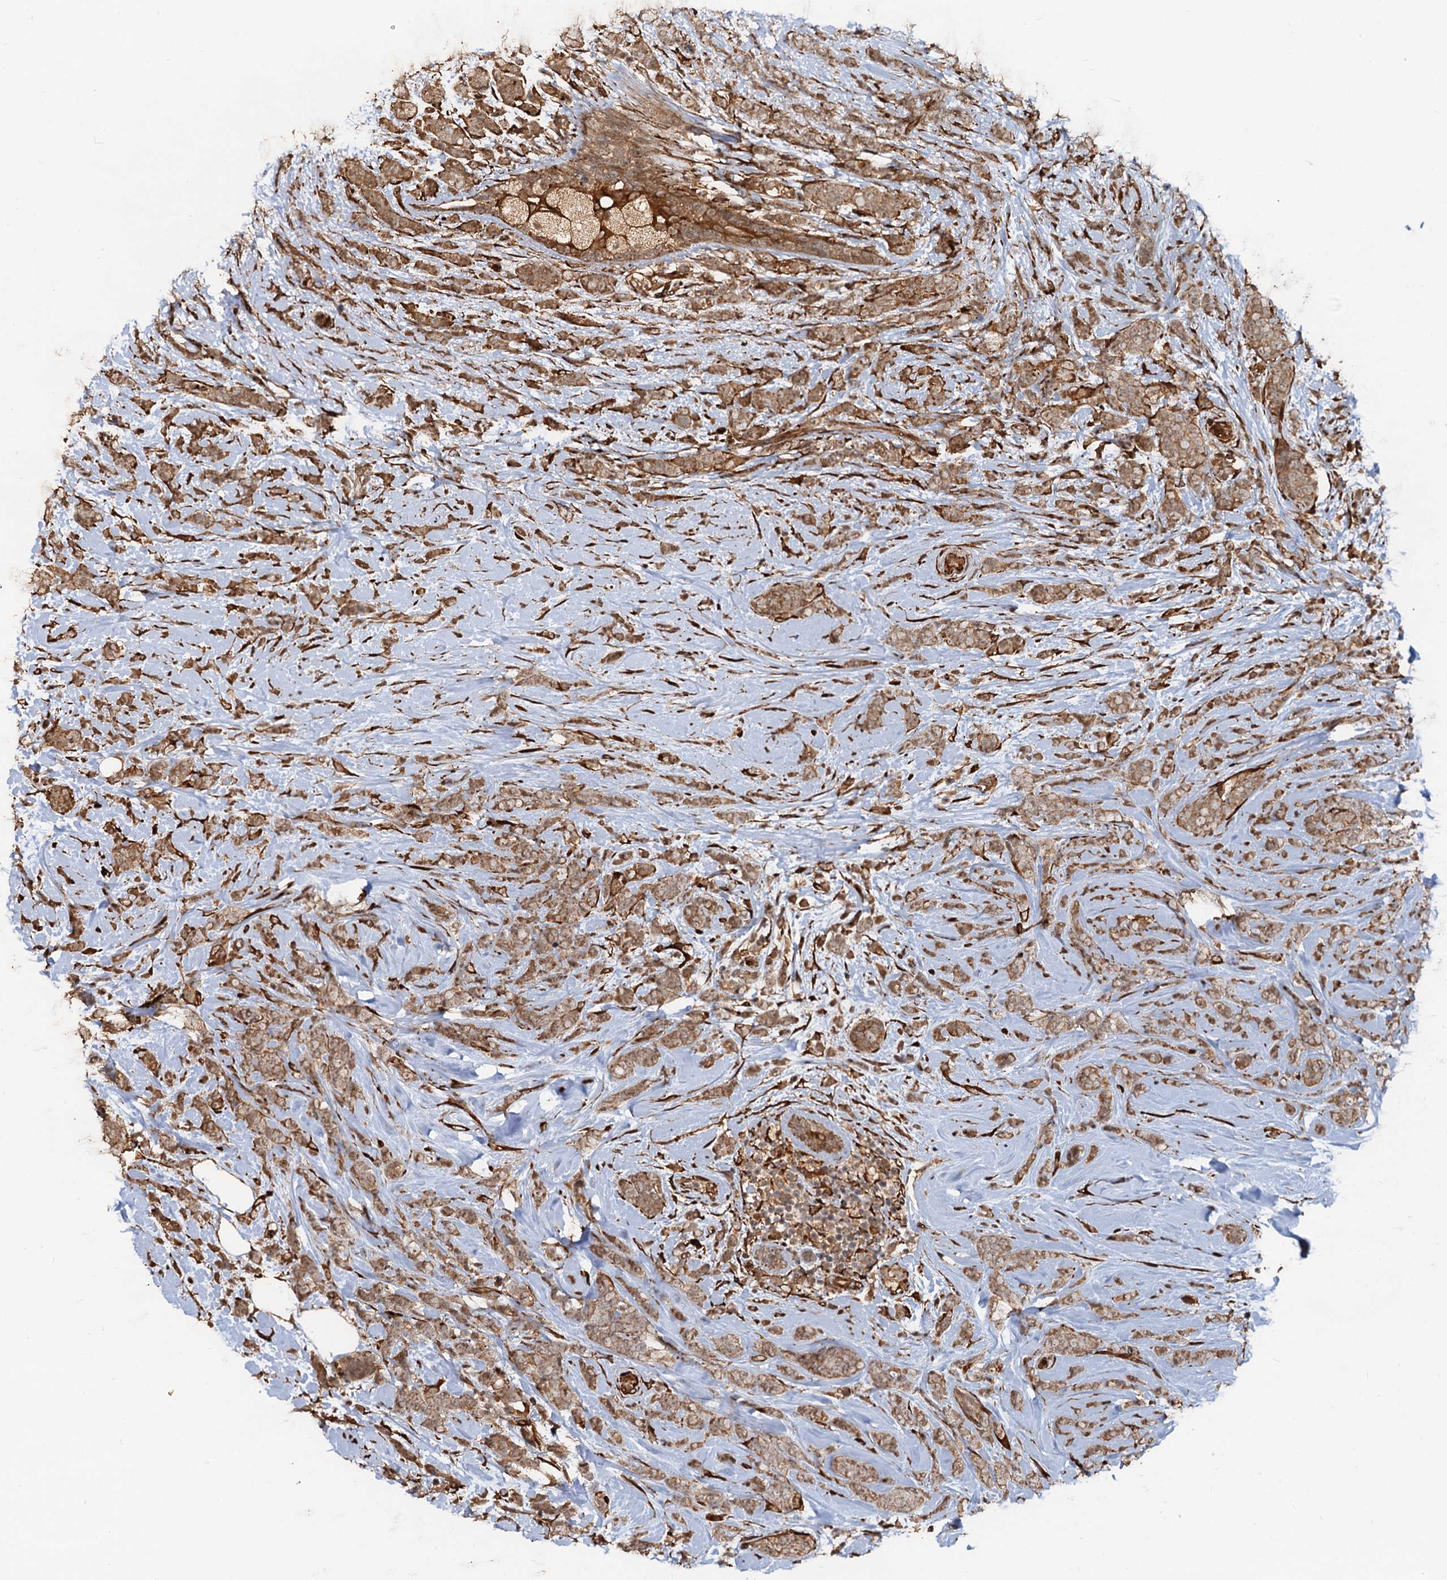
{"staining": {"intensity": "moderate", "quantity": ">75%", "location": "cytoplasmic/membranous,nuclear"}, "tissue": "breast cancer", "cell_type": "Tumor cells", "image_type": "cancer", "snomed": [{"axis": "morphology", "description": "Lobular carcinoma"}, {"axis": "topography", "description": "Breast"}], "caption": "IHC micrograph of breast lobular carcinoma stained for a protein (brown), which displays medium levels of moderate cytoplasmic/membranous and nuclear expression in approximately >75% of tumor cells.", "gene": "SNRNP25", "patient": {"sex": "female", "age": 58}}